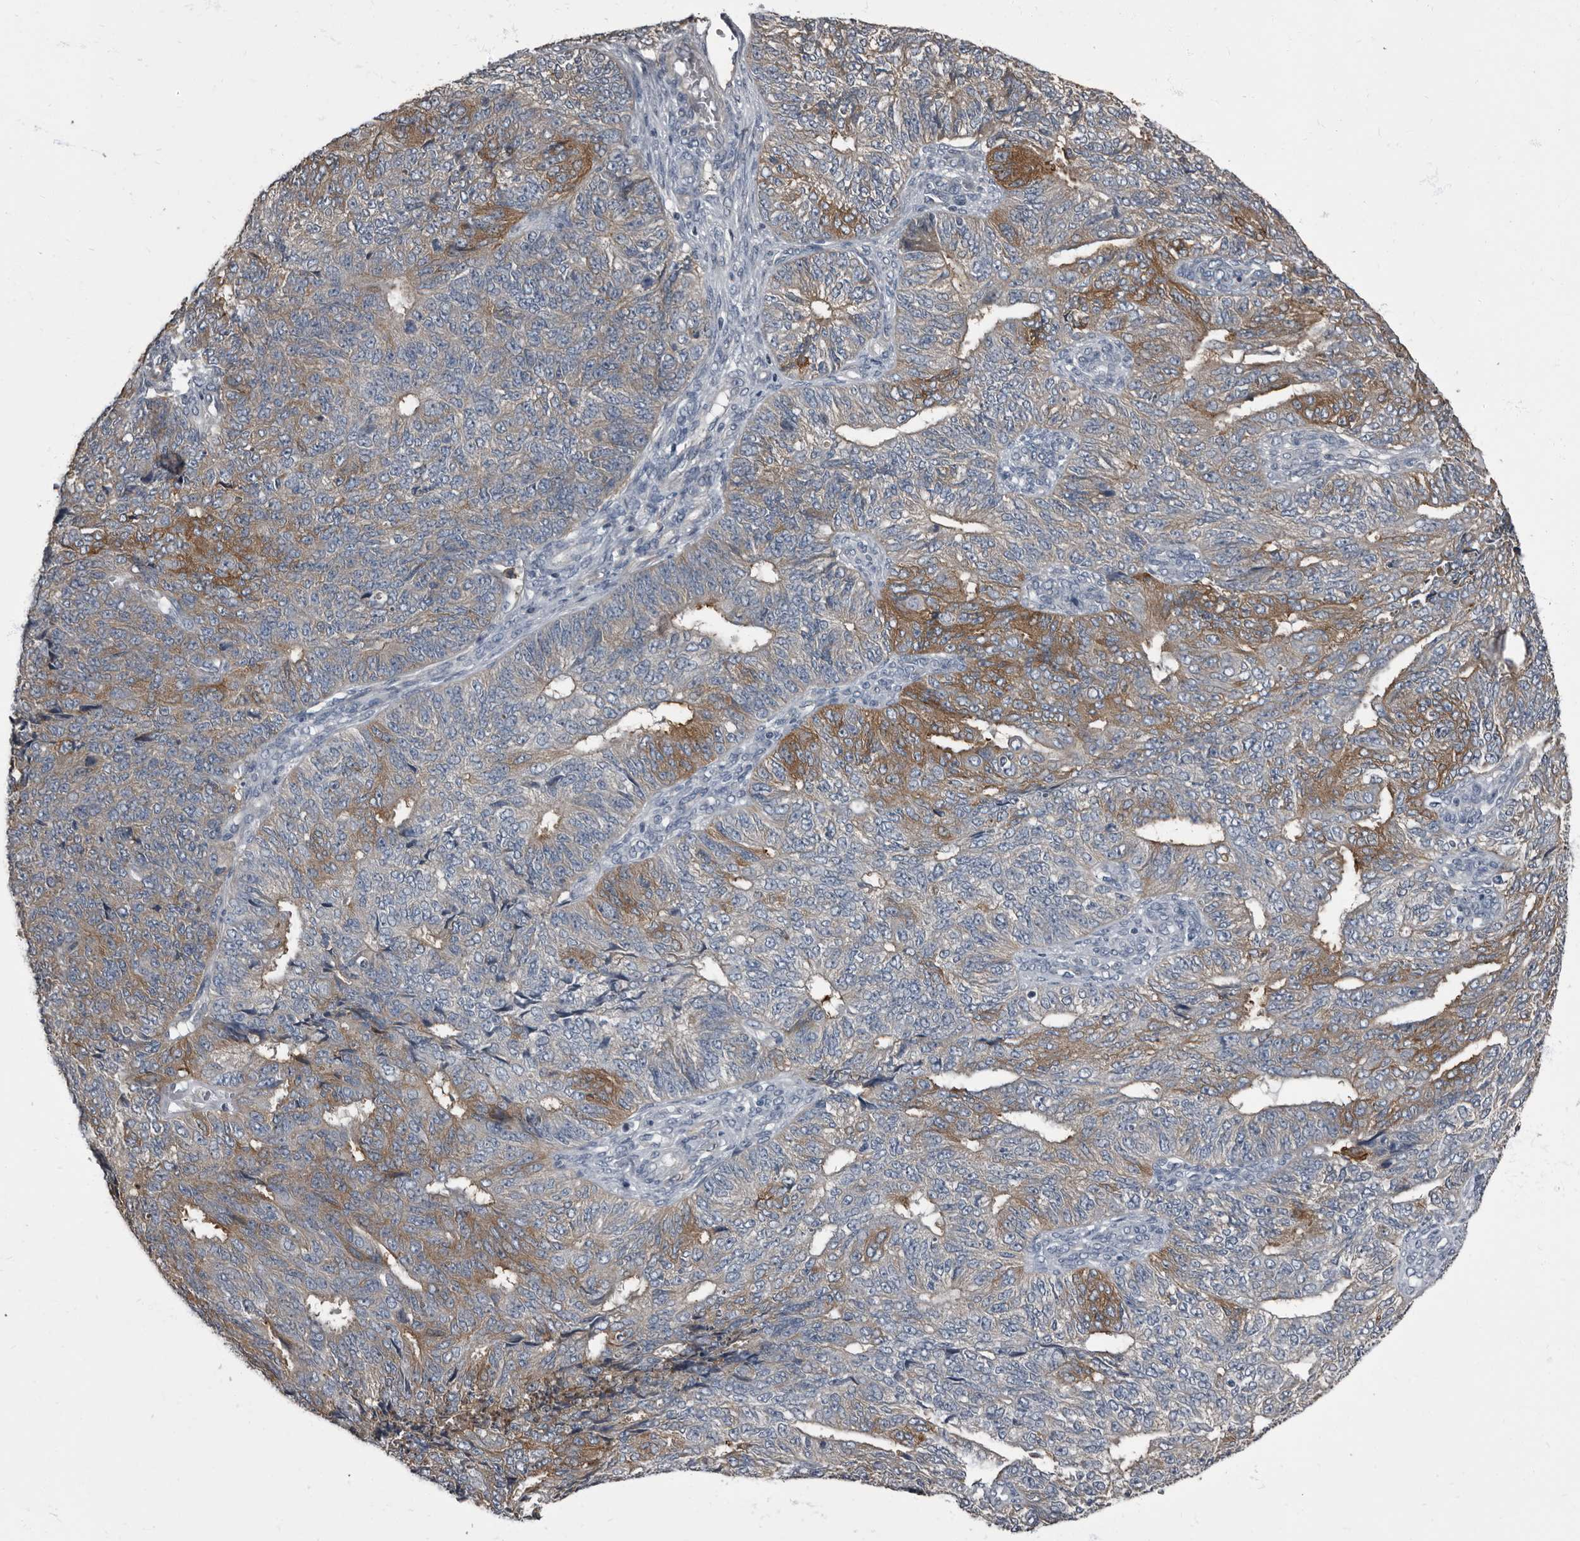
{"staining": {"intensity": "moderate", "quantity": "<25%", "location": "cytoplasmic/membranous"}, "tissue": "endometrial cancer", "cell_type": "Tumor cells", "image_type": "cancer", "snomed": [{"axis": "morphology", "description": "Adenocarcinoma, NOS"}, {"axis": "topography", "description": "Endometrium"}], "caption": "This image demonstrates immunohistochemistry (IHC) staining of endometrial cancer (adenocarcinoma), with low moderate cytoplasmic/membranous expression in about <25% of tumor cells.", "gene": "TPD52L1", "patient": {"sex": "female", "age": 32}}